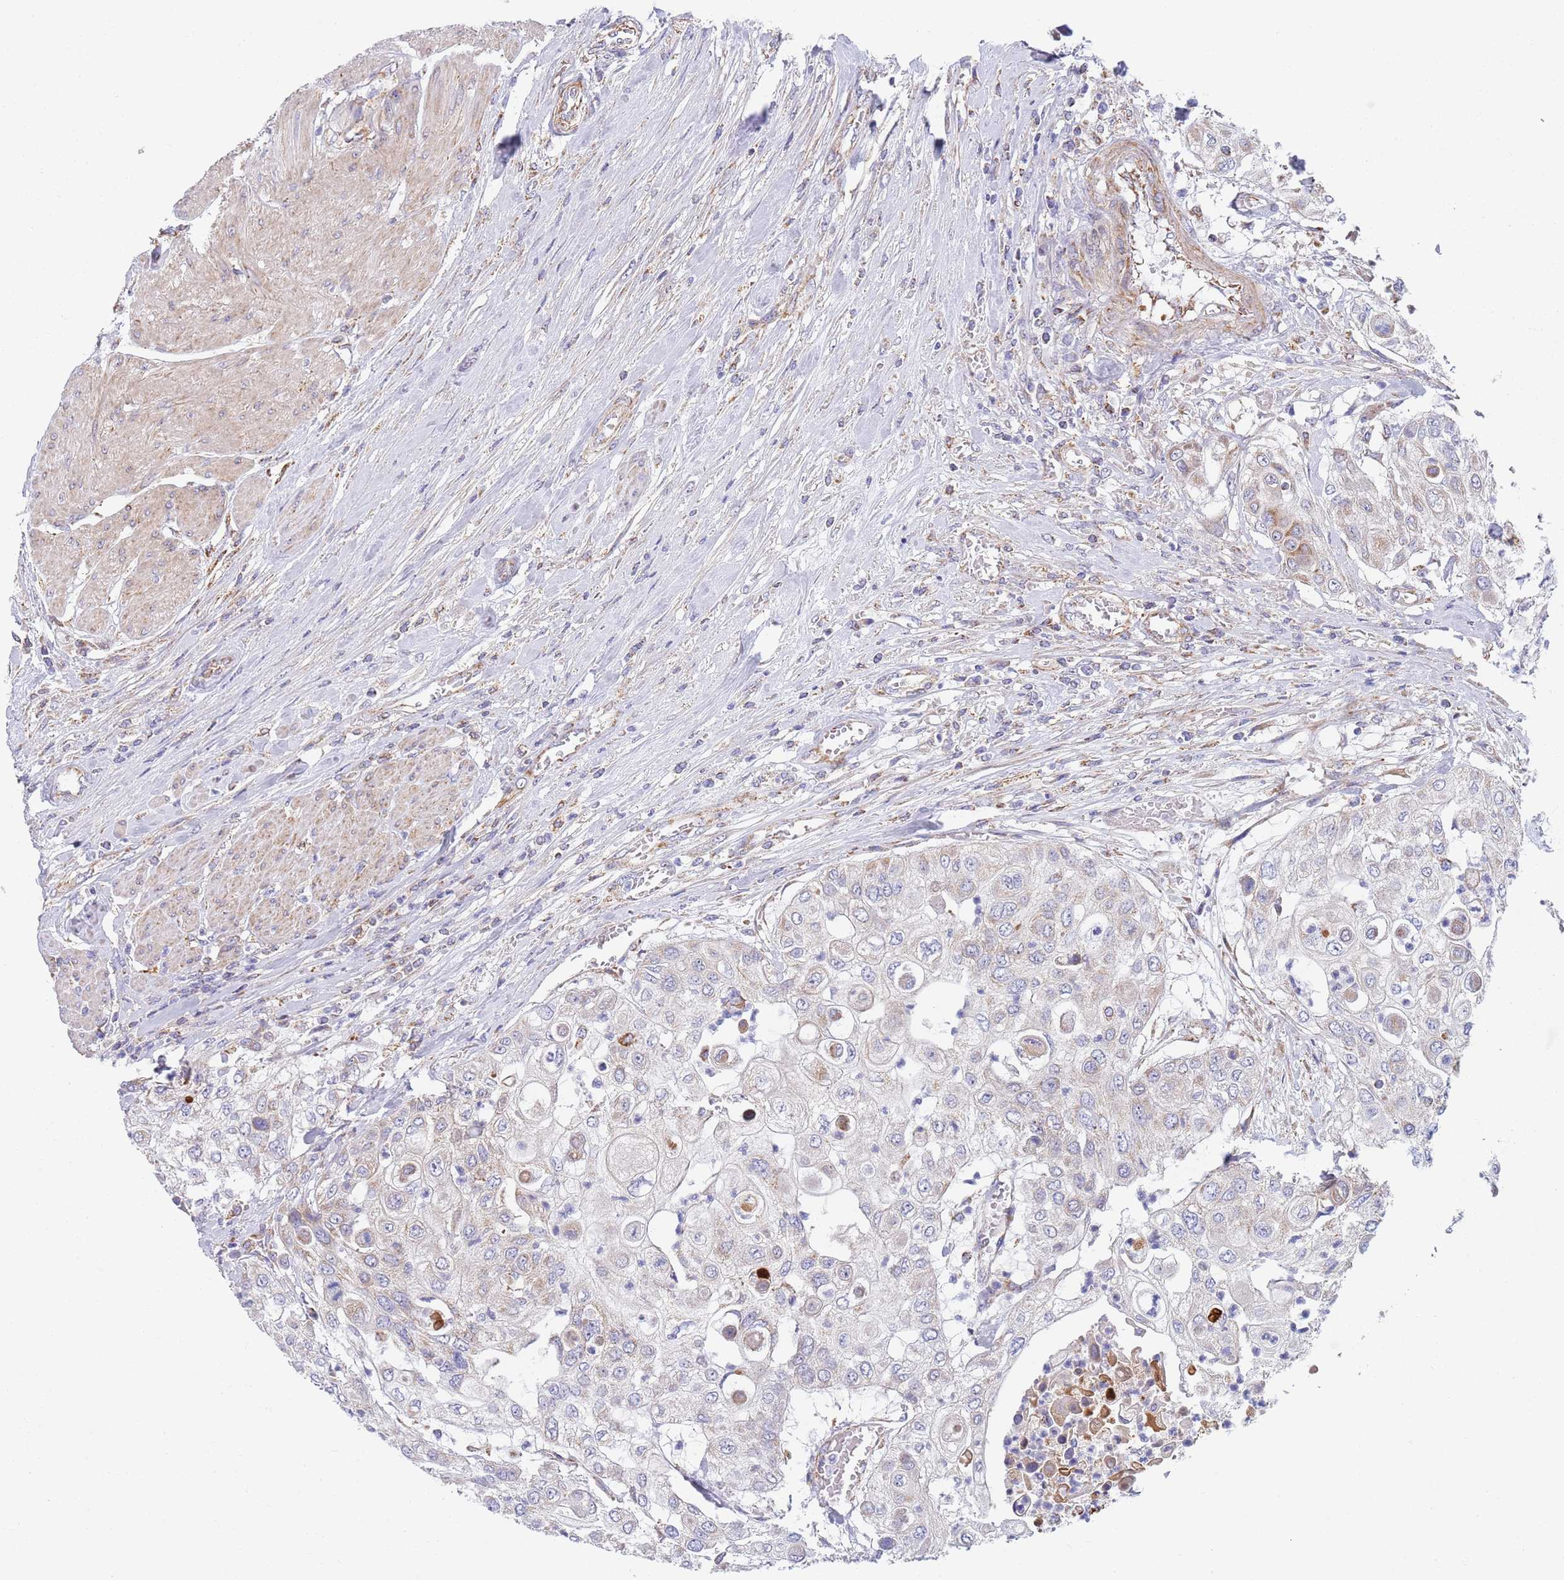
{"staining": {"intensity": "negative", "quantity": "none", "location": "none"}, "tissue": "urothelial cancer", "cell_type": "Tumor cells", "image_type": "cancer", "snomed": [{"axis": "morphology", "description": "Urothelial carcinoma, High grade"}, {"axis": "topography", "description": "Urinary bladder"}], "caption": "A photomicrograph of urothelial cancer stained for a protein demonstrates no brown staining in tumor cells.", "gene": "PWWP3A", "patient": {"sex": "female", "age": 79}}